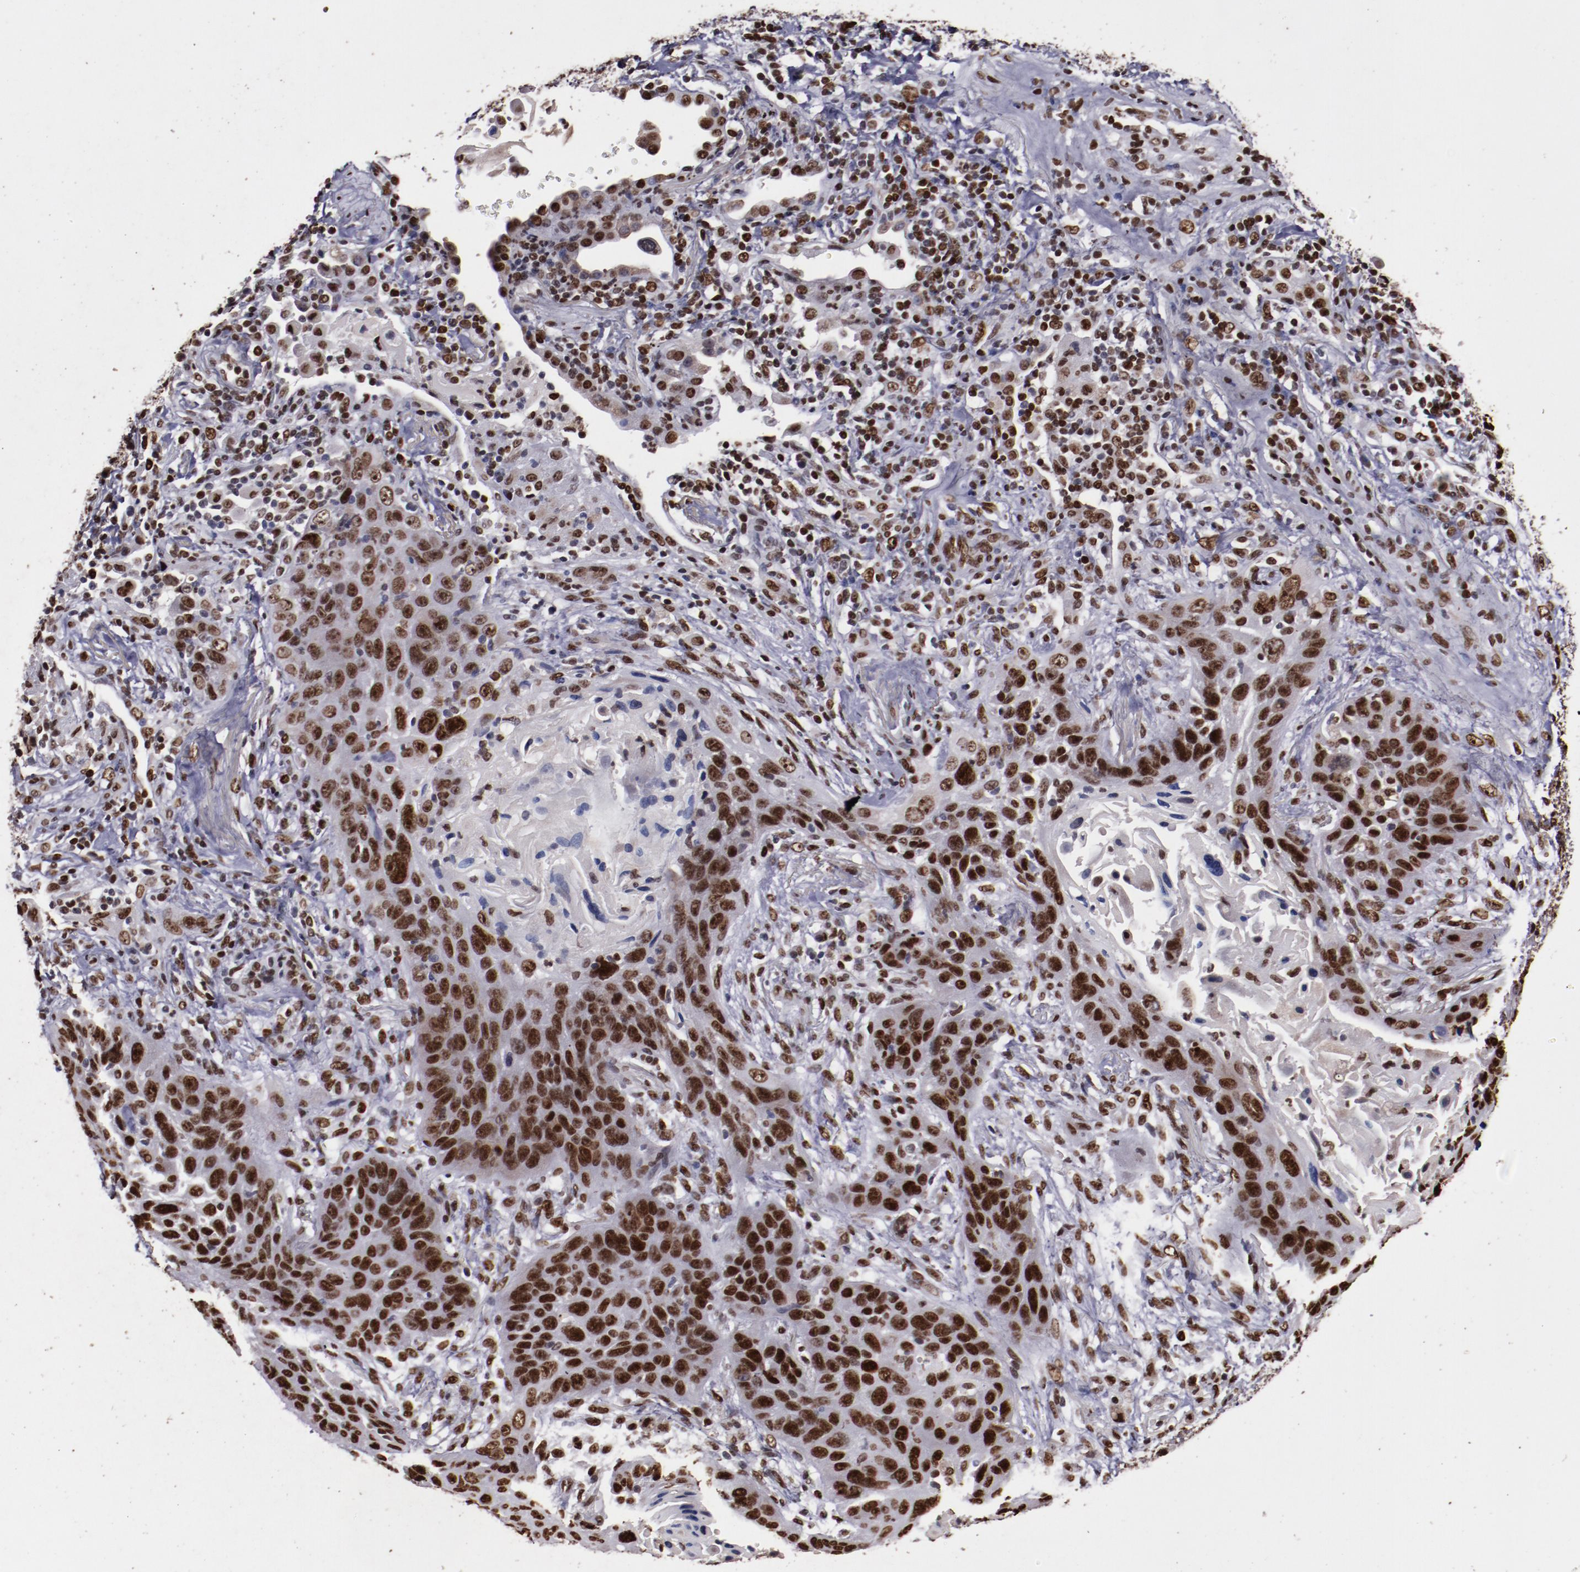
{"staining": {"intensity": "strong", "quantity": ">75%", "location": "nuclear"}, "tissue": "lung cancer", "cell_type": "Tumor cells", "image_type": "cancer", "snomed": [{"axis": "morphology", "description": "Squamous cell carcinoma, NOS"}, {"axis": "topography", "description": "Lung"}], "caption": "Immunohistochemical staining of lung cancer reveals high levels of strong nuclear staining in approximately >75% of tumor cells.", "gene": "APEX1", "patient": {"sex": "female", "age": 67}}